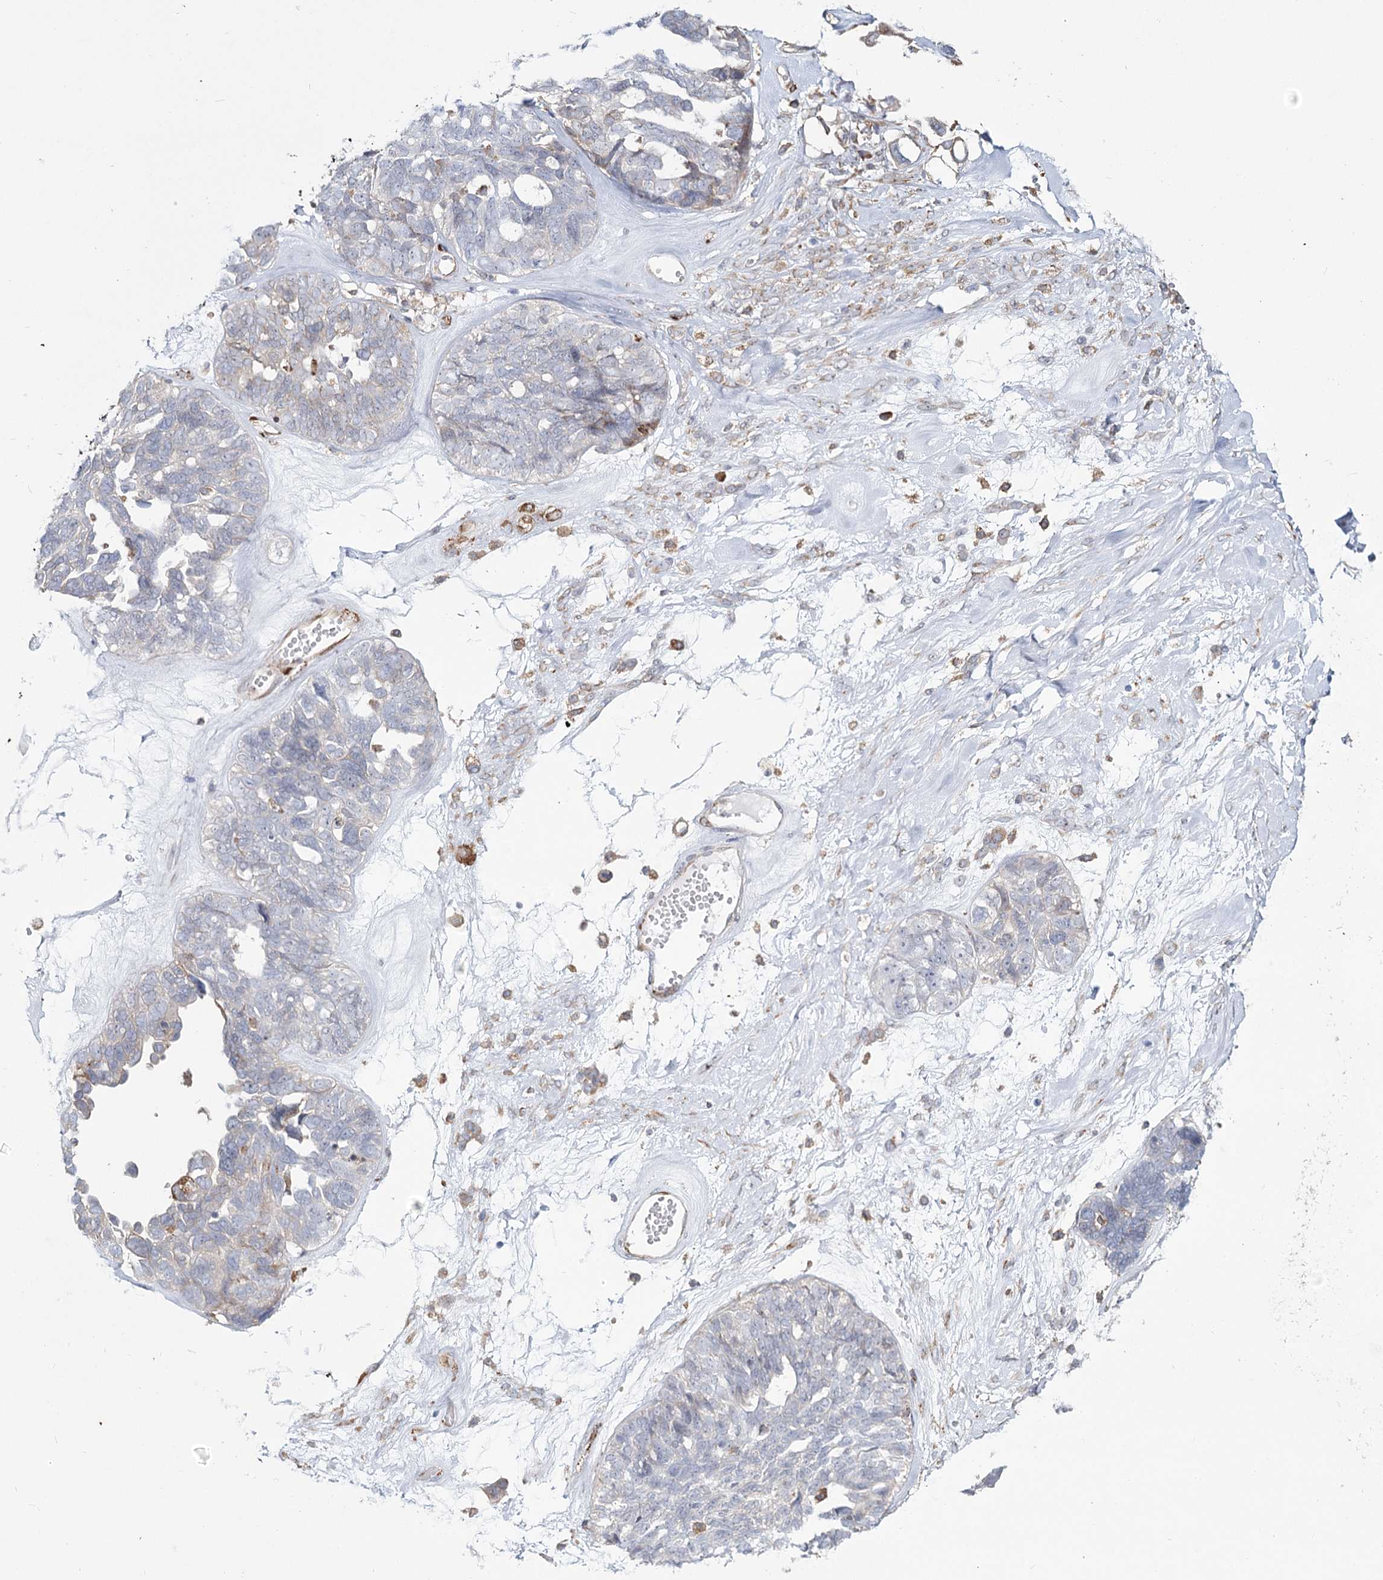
{"staining": {"intensity": "negative", "quantity": "none", "location": "none"}, "tissue": "ovarian cancer", "cell_type": "Tumor cells", "image_type": "cancer", "snomed": [{"axis": "morphology", "description": "Cystadenocarcinoma, serous, NOS"}, {"axis": "topography", "description": "Ovary"}], "caption": "A micrograph of human ovarian serous cystadenocarcinoma is negative for staining in tumor cells.", "gene": "ZCCHC9", "patient": {"sex": "female", "age": 79}}